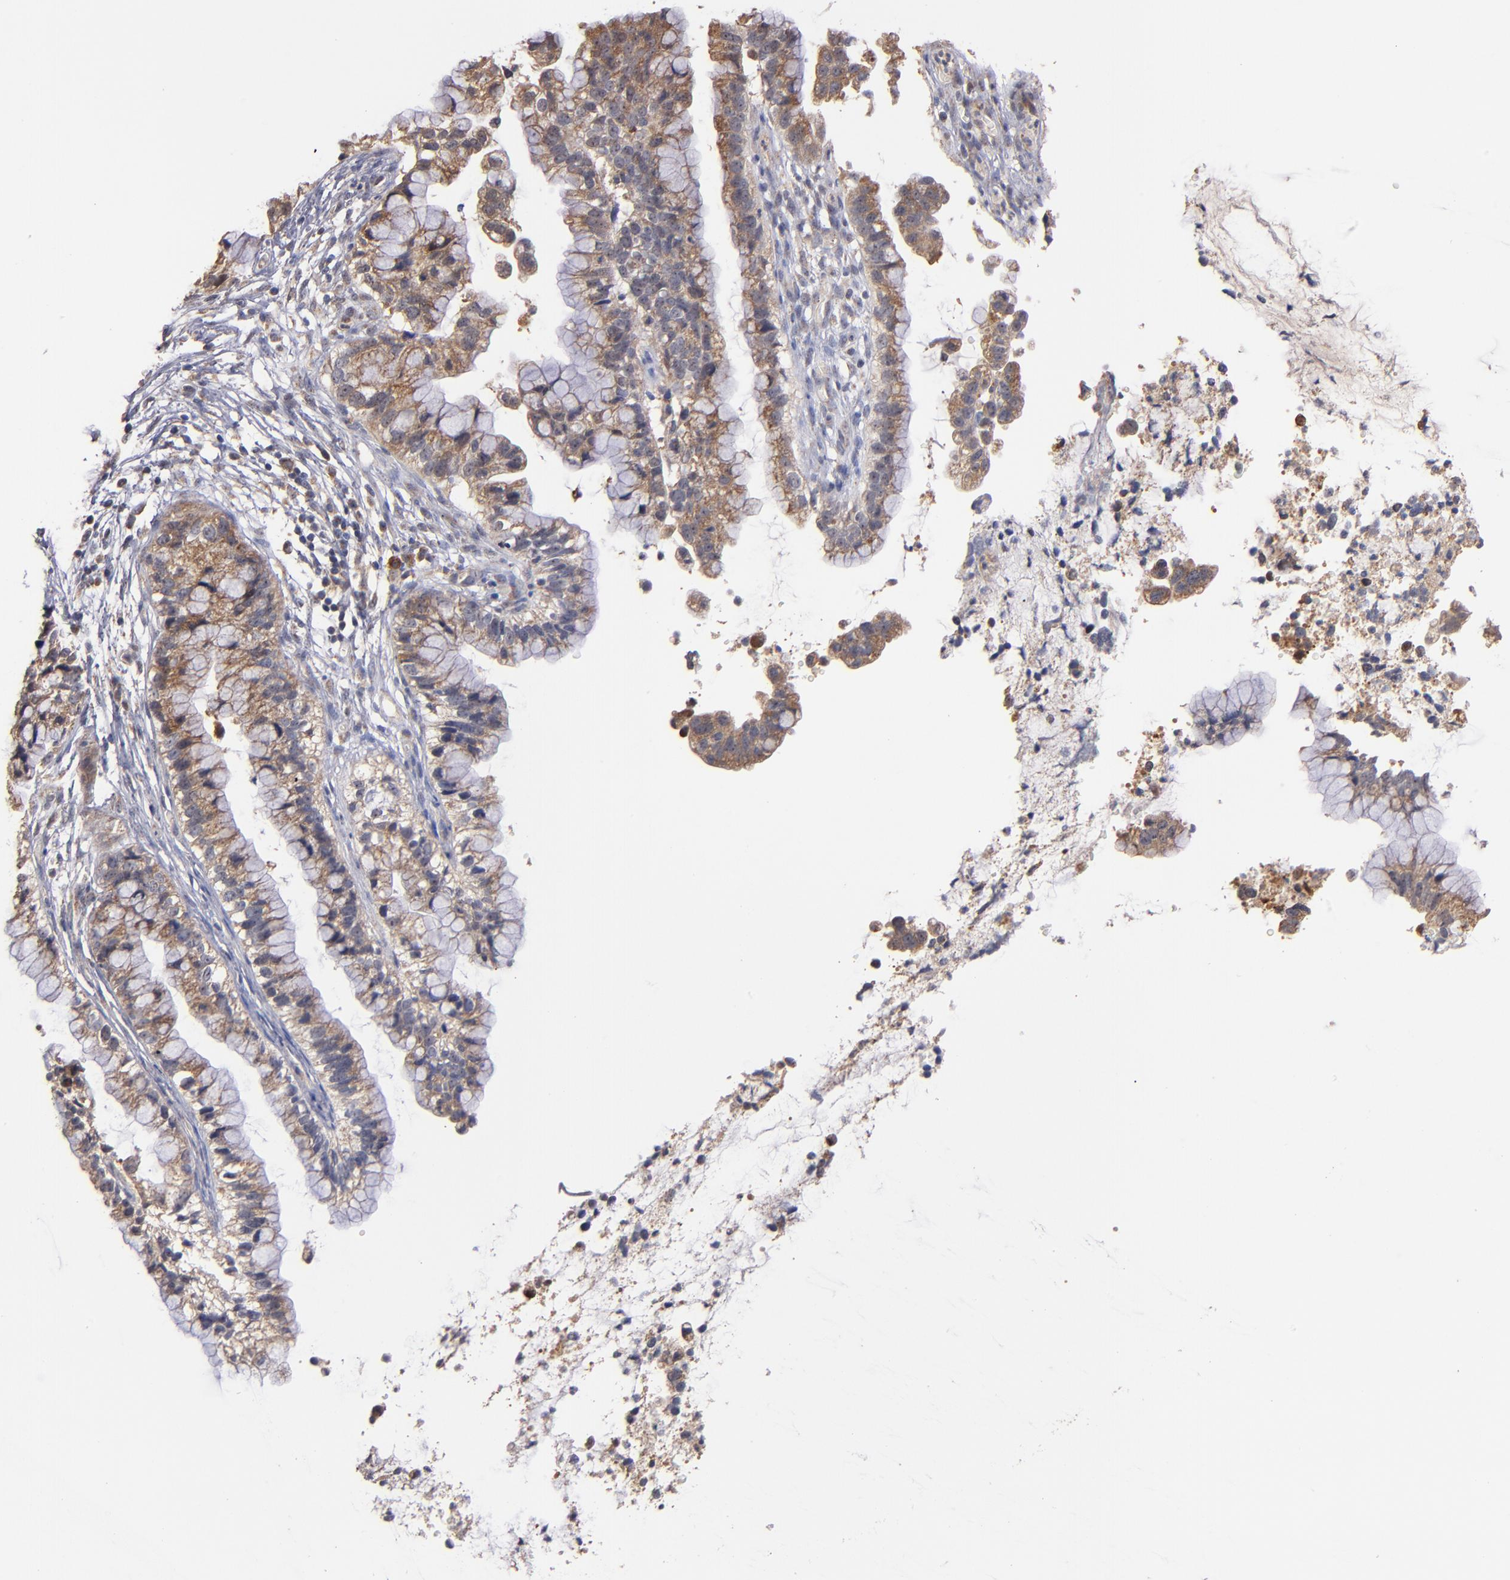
{"staining": {"intensity": "weak", "quantity": ">75%", "location": "cytoplasmic/membranous"}, "tissue": "cervical cancer", "cell_type": "Tumor cells", "image_type": "cancer", "snomed": [{"axis": "morphology", "description": "Adenocarcinoma, NOS"}, {"axis": "topography", "description": "Cervix"}], "caption": "Protein staining by IHC demonstrates weak cytoplasmic/membranous positivity in approximately >75% of tumor cells in cervical cancer. The protein is shown in brown color, while the nuclei are stained blue.", "gene": "DIABLO", "patient": {"sex": "female", "age": 44}}